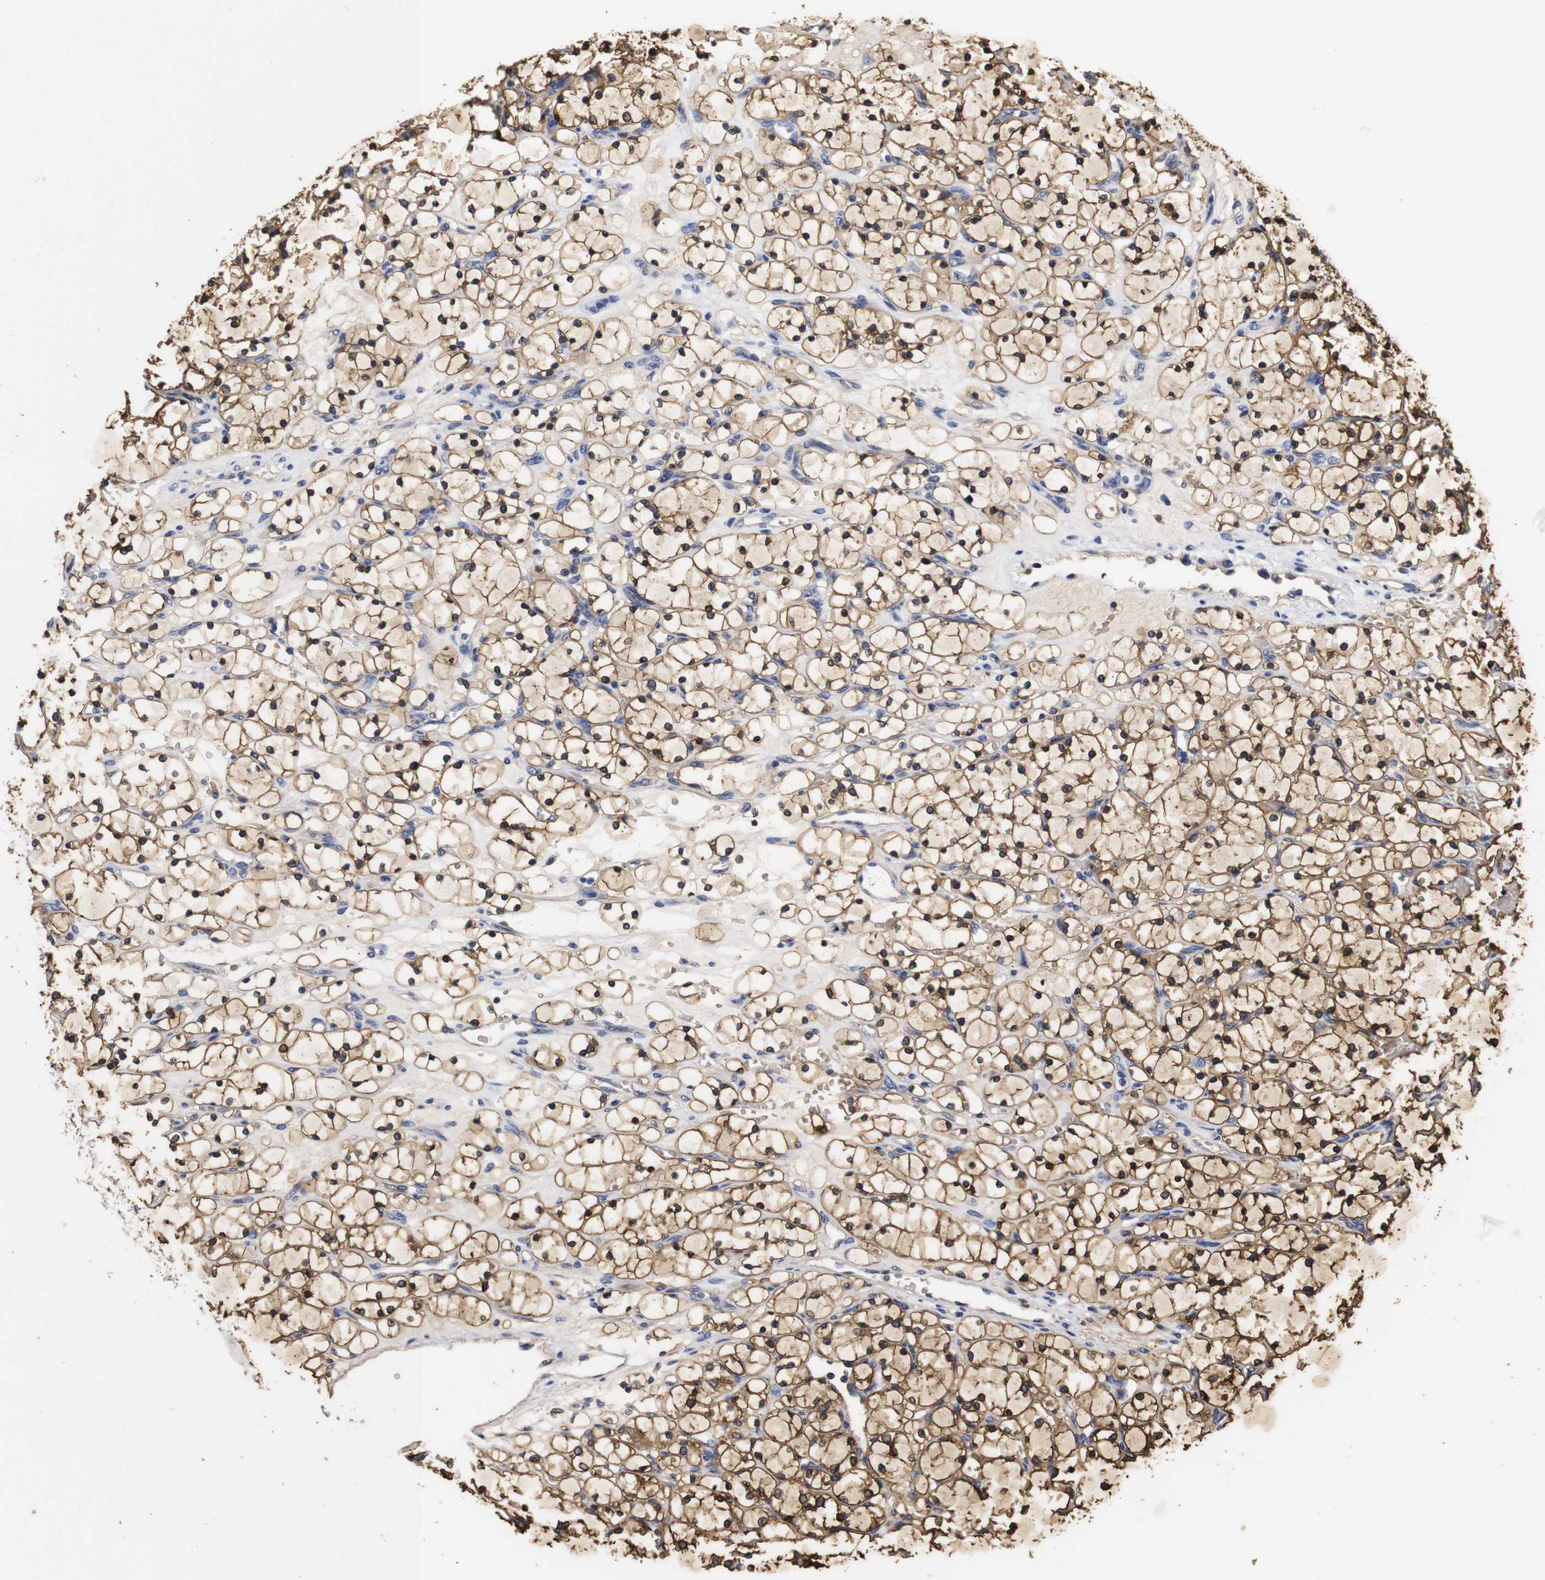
{"staining": {"intensity": "moderate", "quantity": ">75%", "location": "cytoplasmic/membranous,nuclear"}, "tissue": "renal cancer", "cell_type": "Tumor cells", "image_type": "cancer", "snomed": [{"axis": "morphology", "description": "Adenocarcinoma, NOS"}, {"axis": "topography", "description": "Kidney"}], "caption": "A brown stain labels moderate cytoplasmic/membranous and nuclear positivity of a protein in renal cancer tumor cells.", "gene": "LRRCC1", "patient": {"sex": "female", "age": 69}}